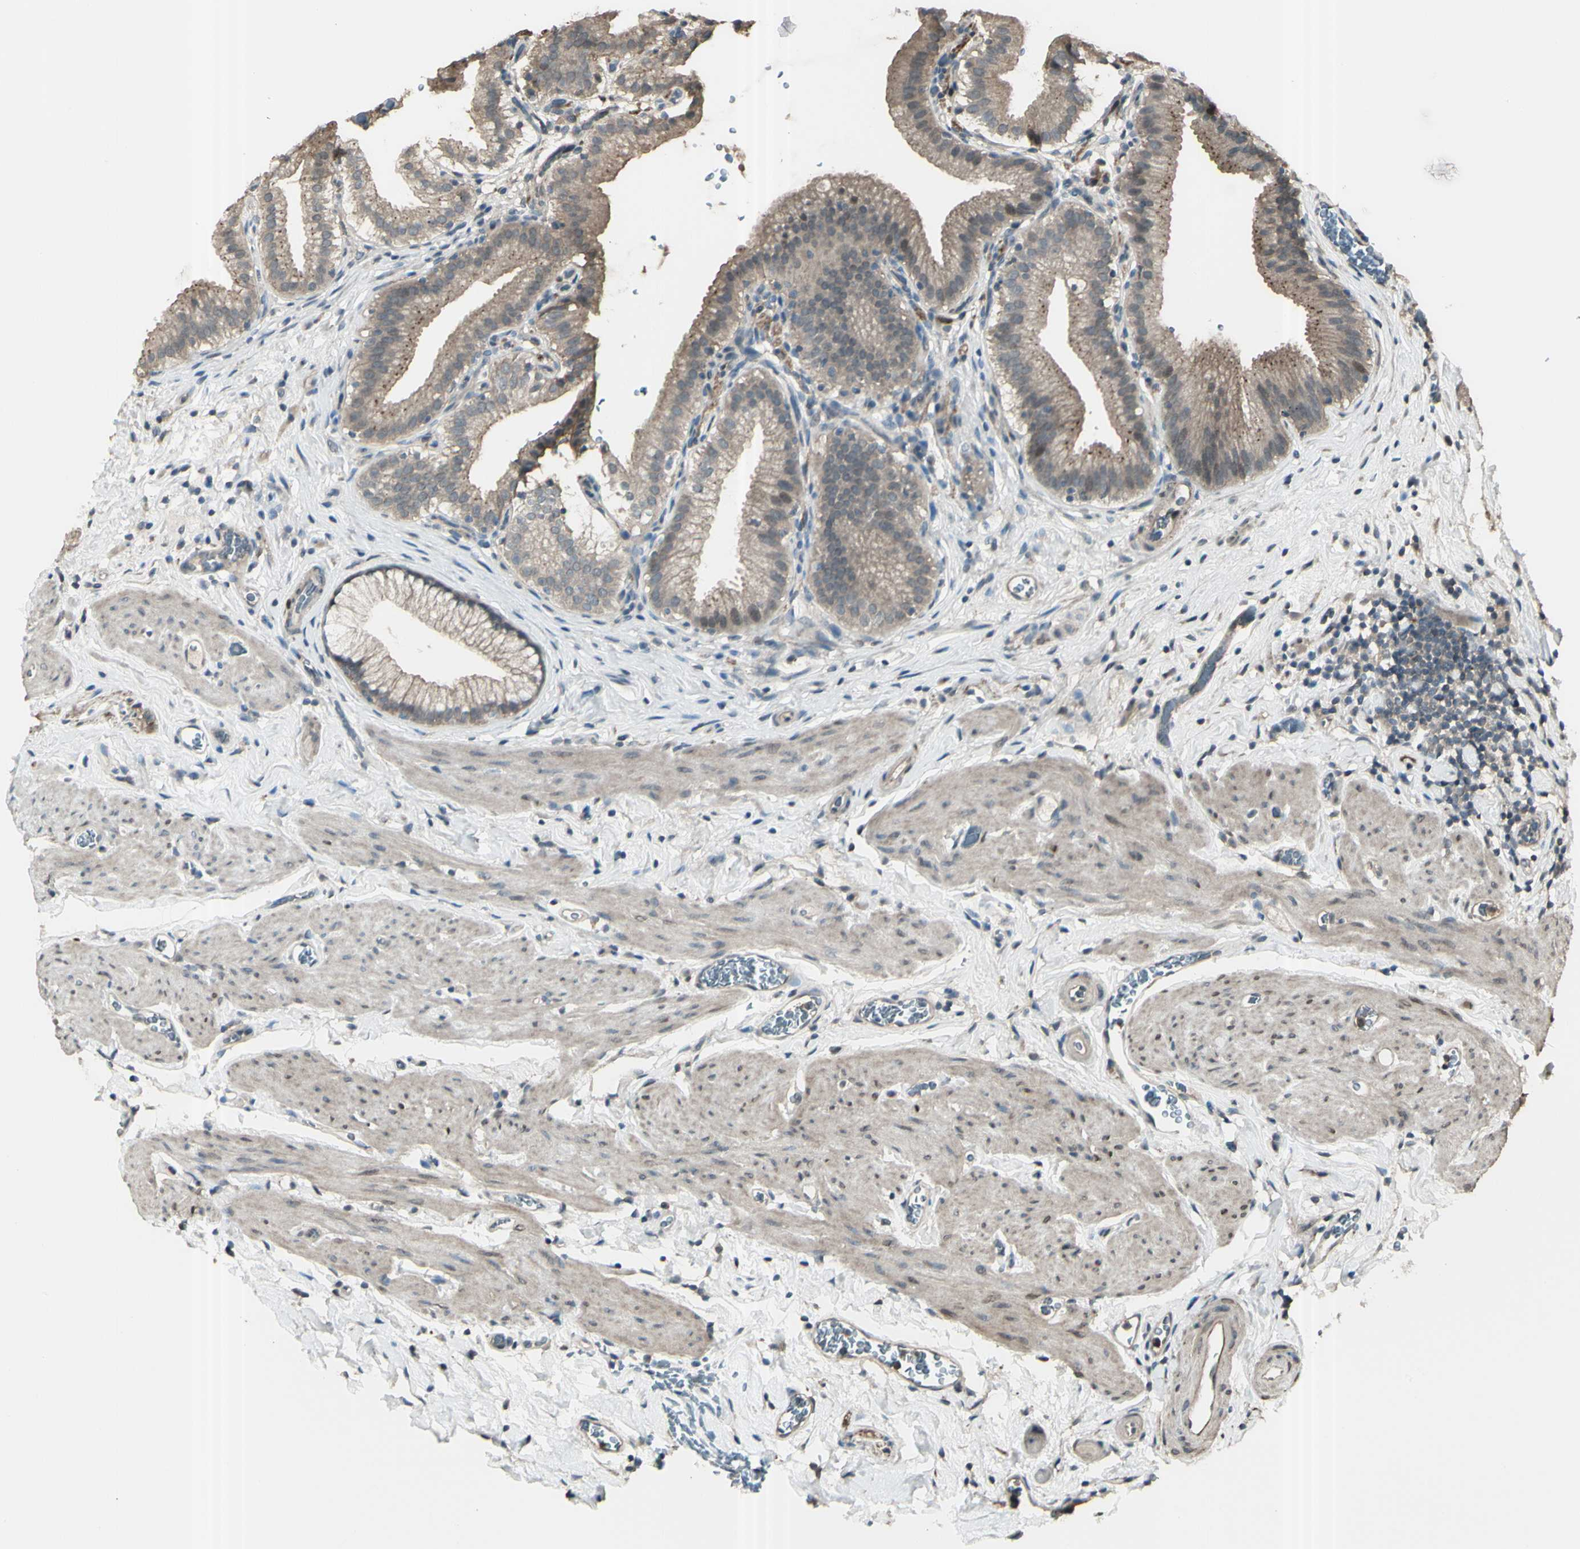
{"staining": {"intensity": "moderate", "quantity": "25%-75%", "location": "cytoplasmic/membranous"}, "tissue": "gallbladder", "cell_type": "Glandular cells", "image_type": "normal", "snomed": [{"axis": "morphology", "description": "Normal tissue, NOS"}, {"axis": "topography", "description": "Gallbladder"}], "caption": "The histopathology image displays staining of unremarkable gallbladder, revealing moderate cytoplasmic/membranous protein expression (brown color) within glandular cells.", "gene": "GNAS", "patient": {"sex": "male", "age": 54}}